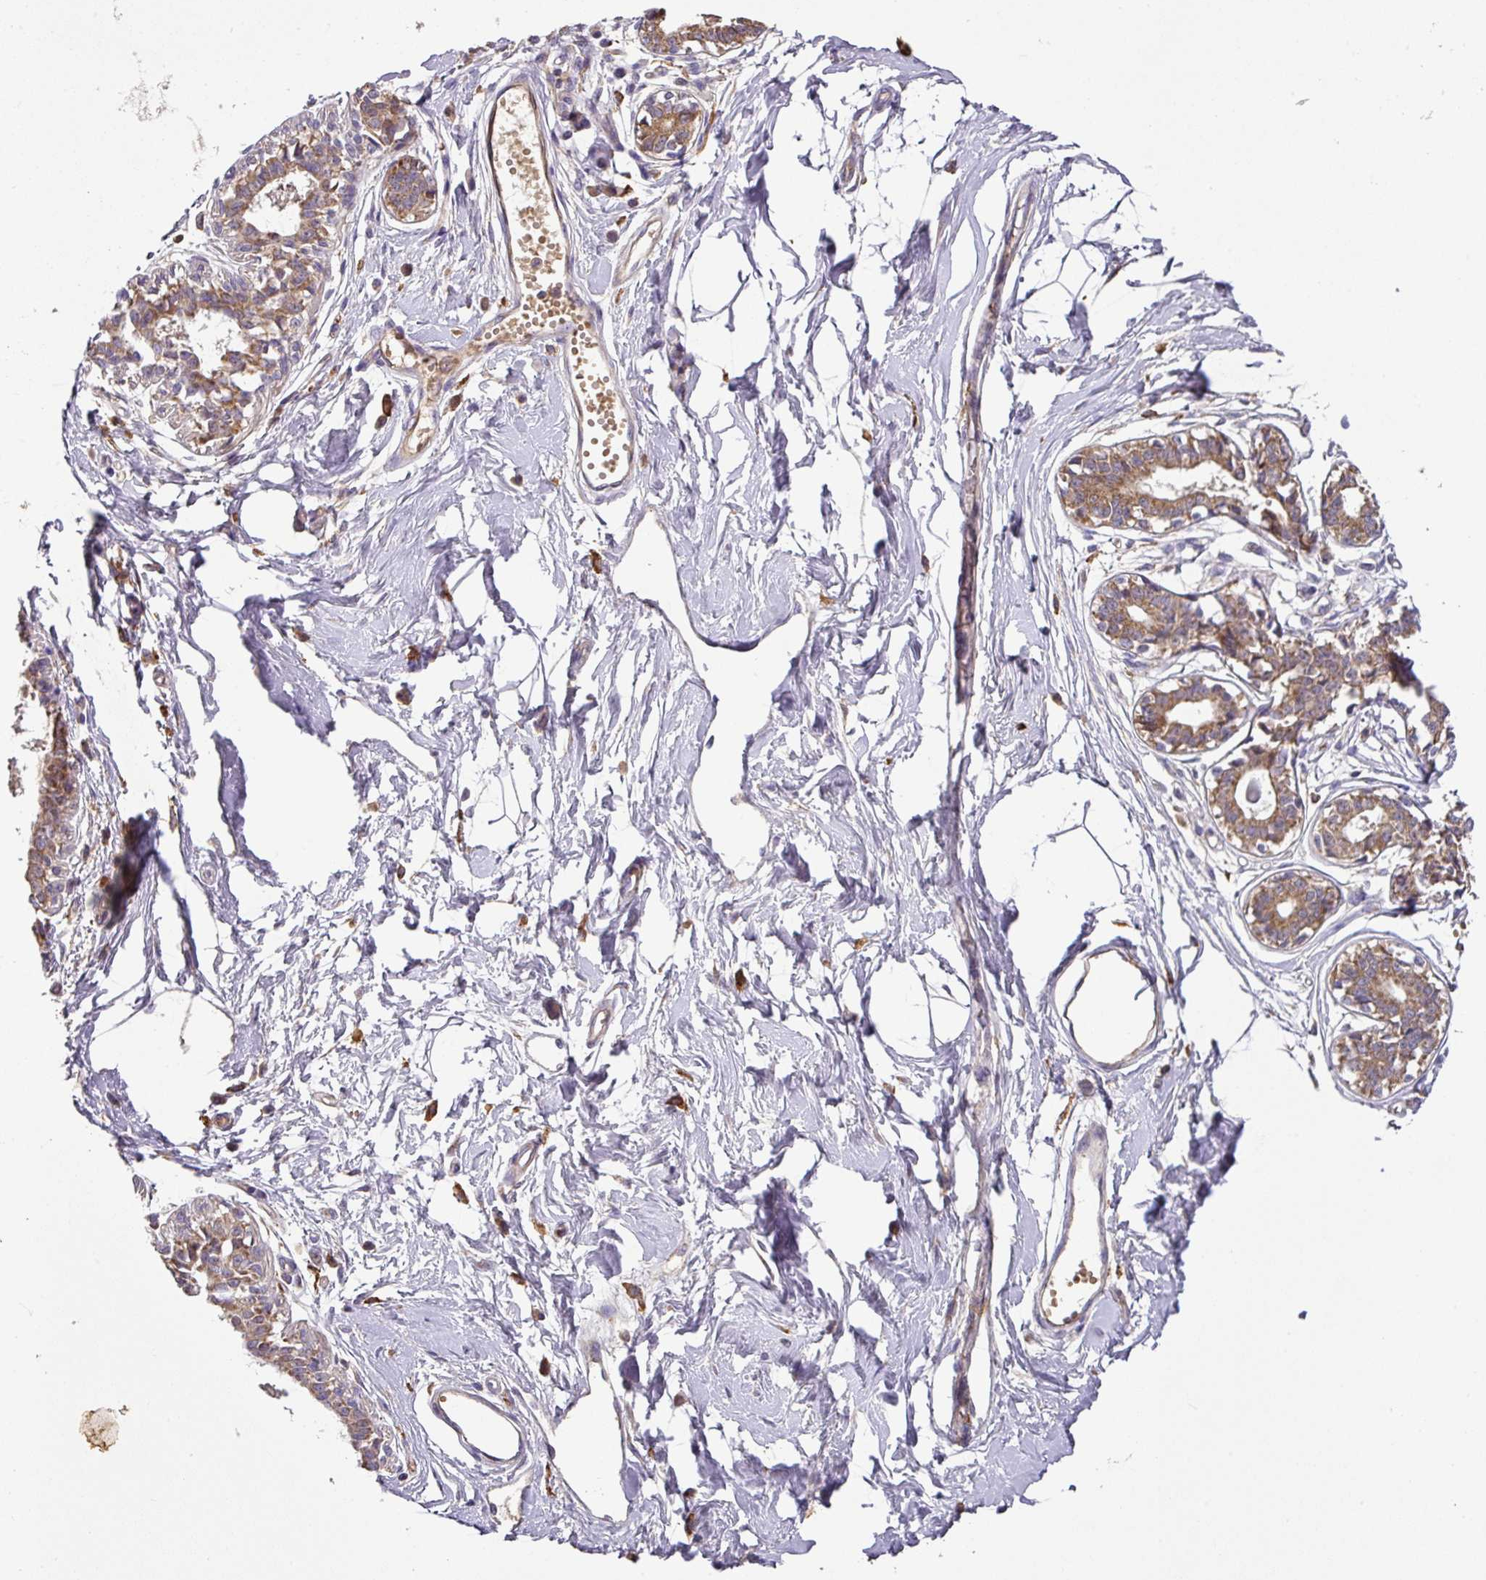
{"staining": {"intensity": "negative", "quantity": "none", "location": "none"}, "tissue": "breast", "cell_type": "Adipocytes", "image_type": "normal", "snomed": [{"axis": "morphology", "description": "Normal tissue, NOS"}, {"axis": "topography", "description": "Breast"}], "caption": "DAB (3,3'-diaminobenzidine) immunohistochemical staining of unremarkable human breast exhibits no significant positivity in adipocytes.", "gene": "ZNF513", "patient": {"sex": "female", "age": 45}}